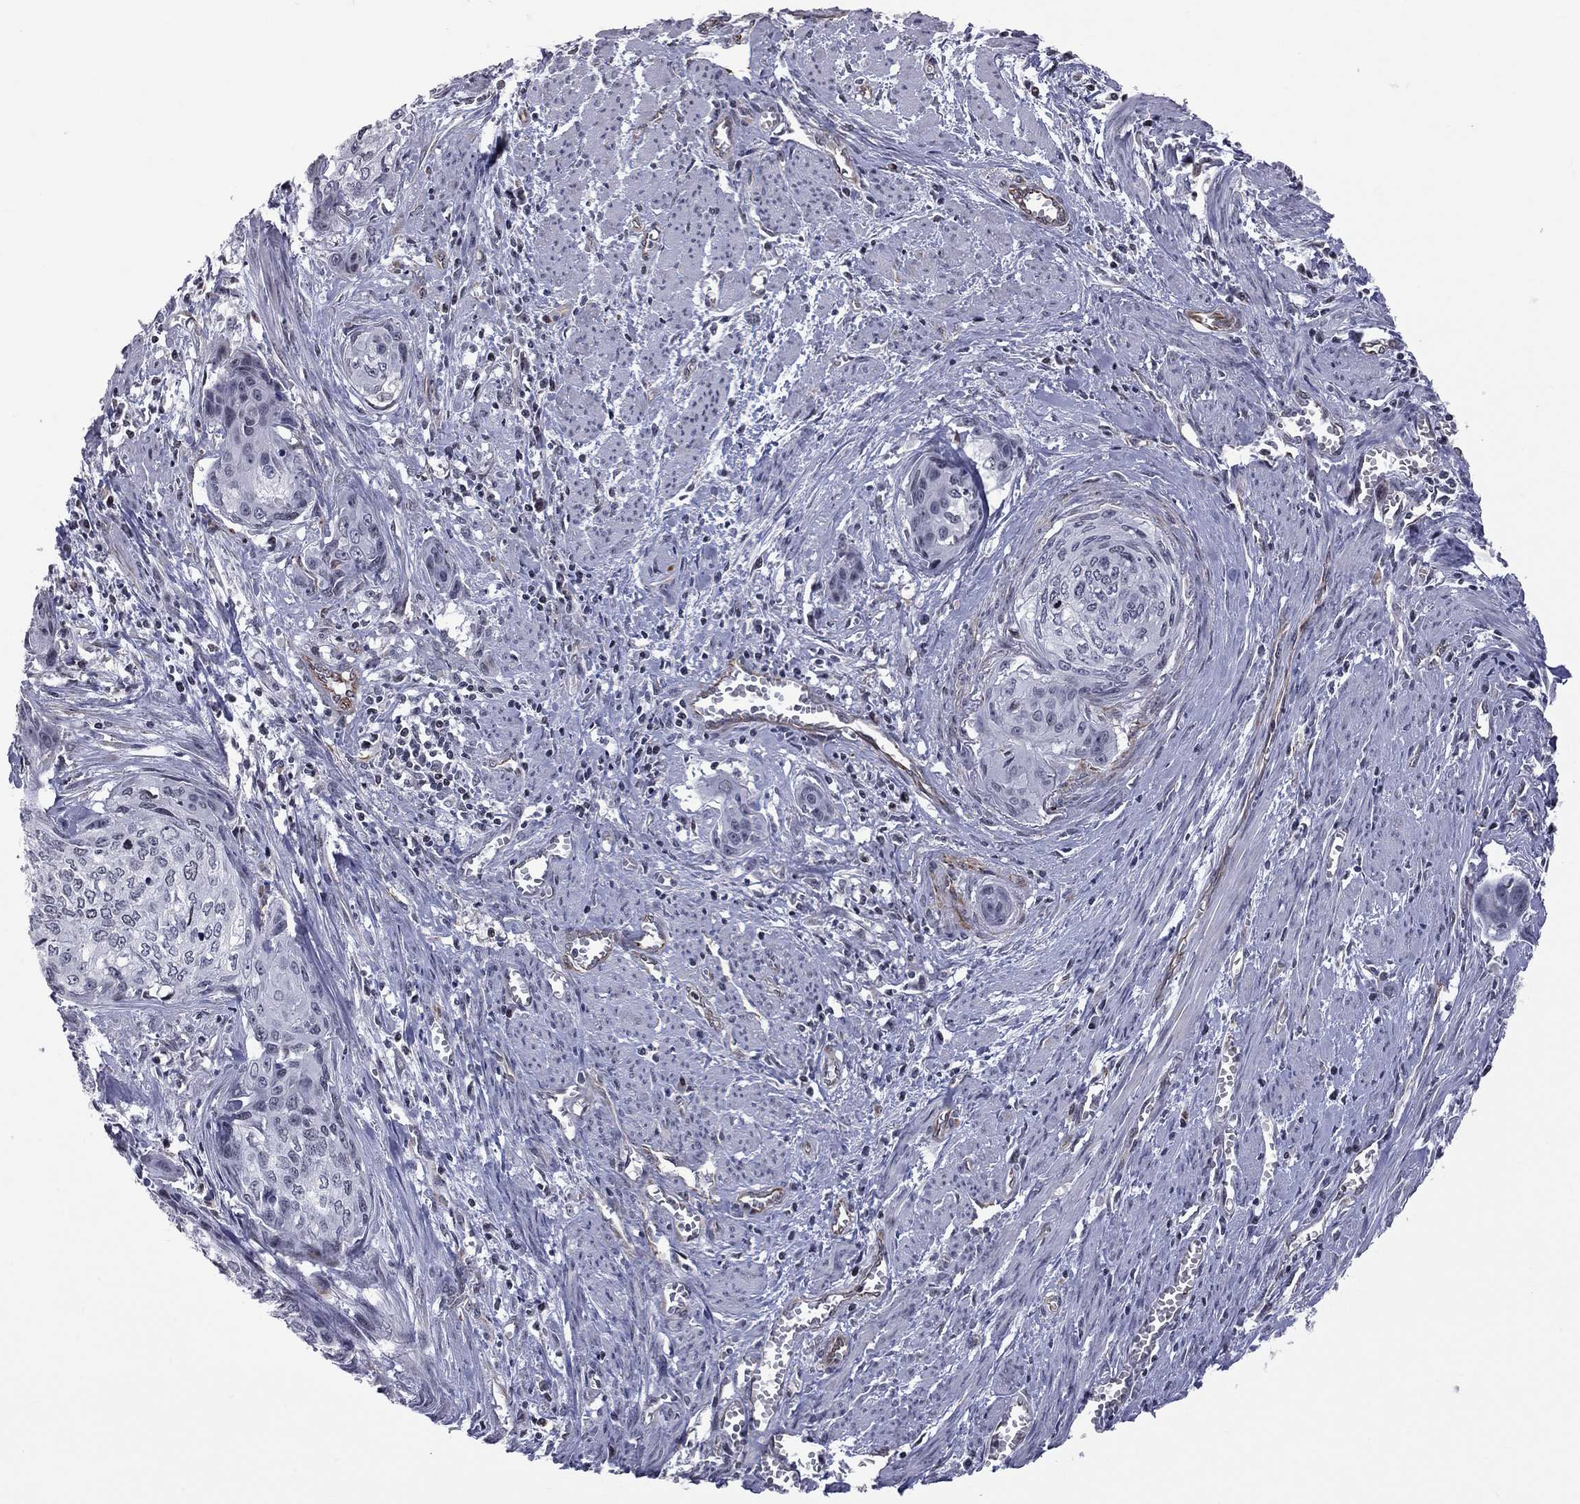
{"staining": {"intensity": "negative", "quantity": "none", "location": "none"}, "tissue": "cervical cancer", "cell_type": "Tumor cells", "image_type": "cancer", "snomed": [{"axis": "morphology", "description": "Squamous cell carcinoma, NOS"}, {"axis": "topography", "description": "Cervix"}], "caption": "DAB (3,3'-diaminobenzidine) immunohistochemical staining of human cervical squamous cell carcinoma exhibits no significant staining in tumor cells.", "gene": "MTNR1B", "patient": {"sex": "female", "age": 58}}